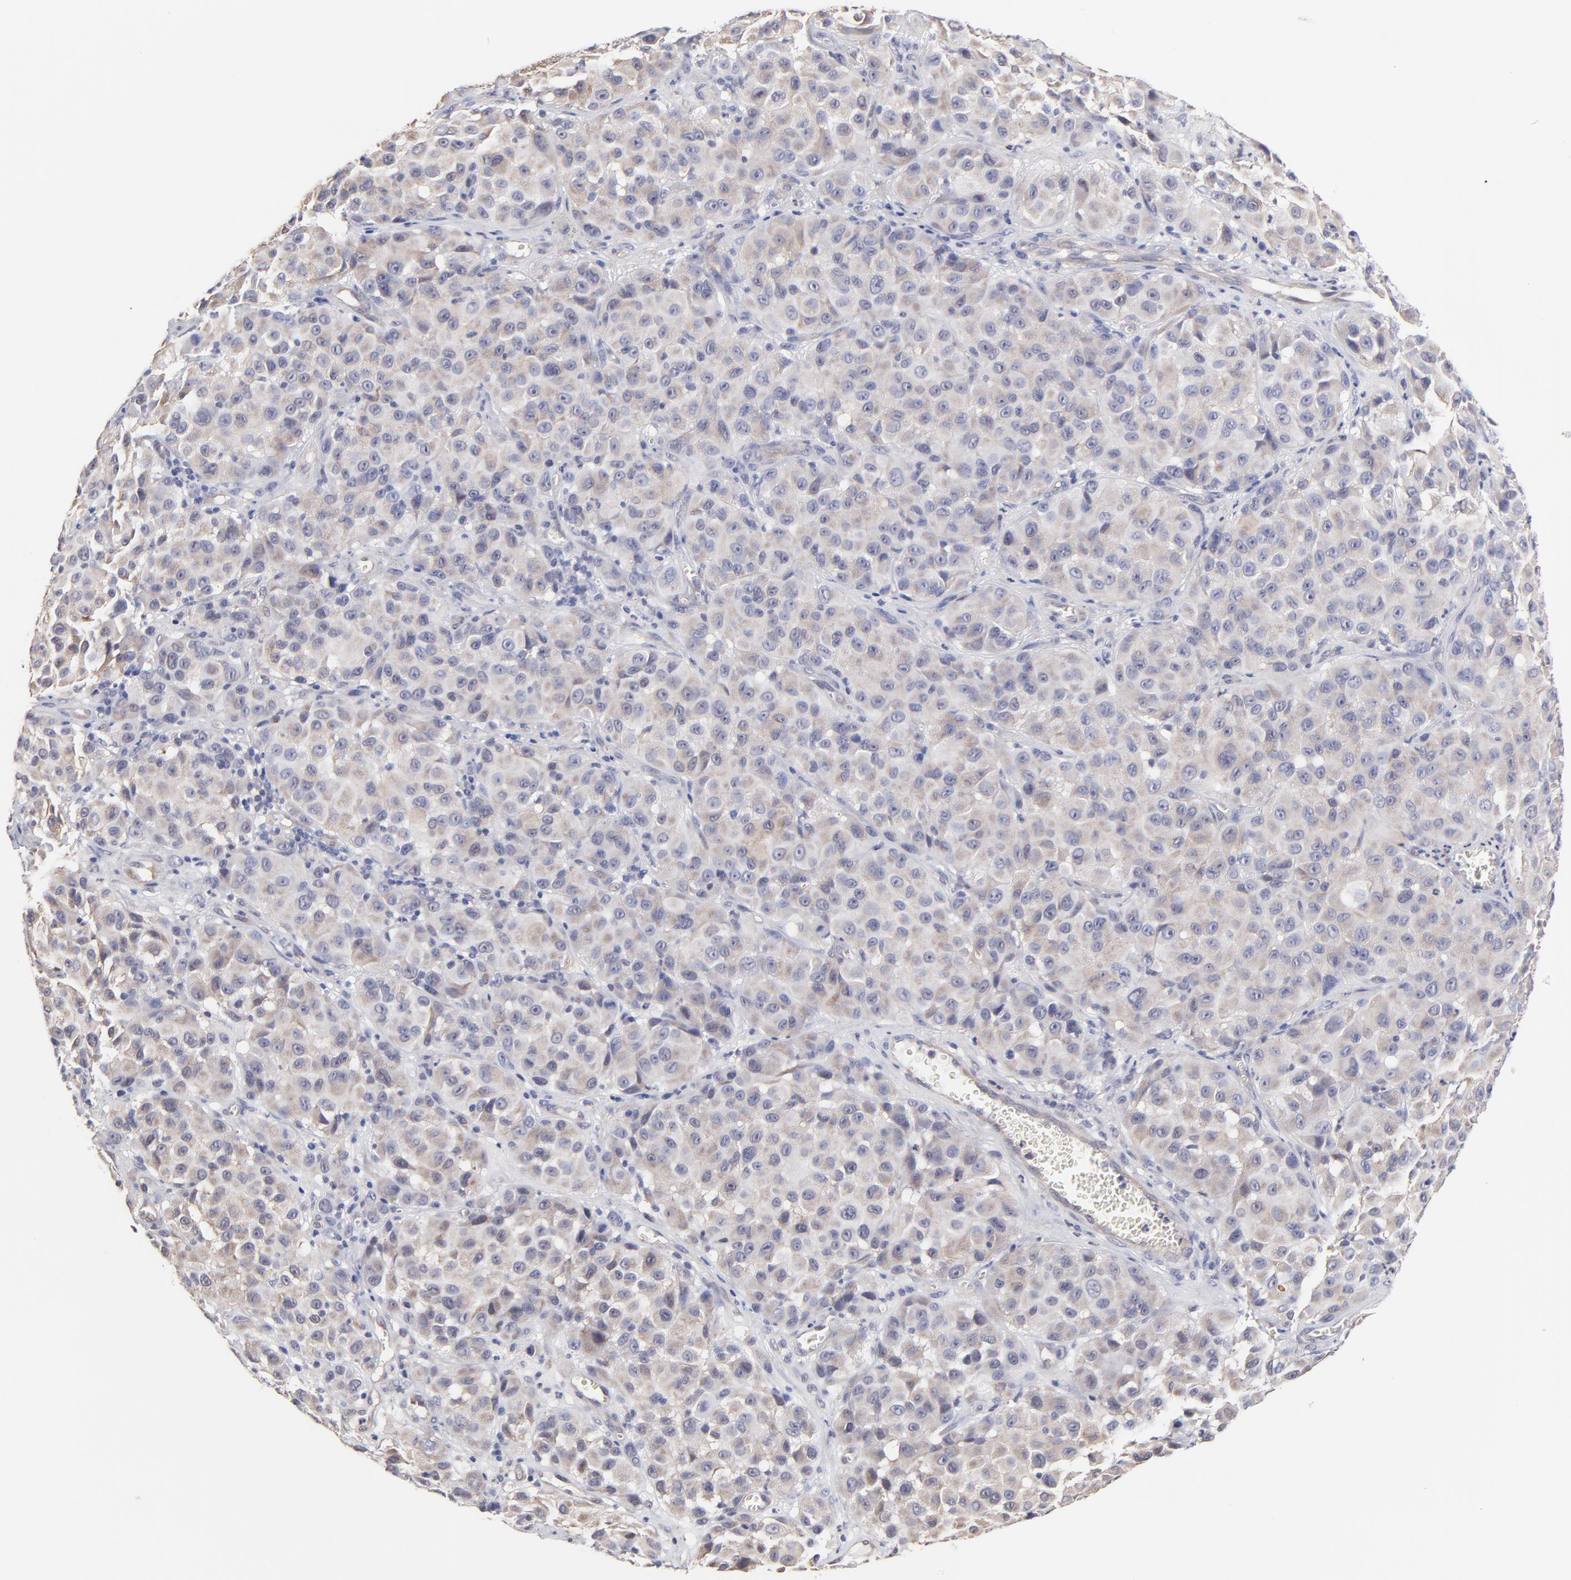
{"staining": {"intensity": "weak", "quantity": ">75%", "location": "cytoplasmic/membranous"}, "tissue": "melanoma", "cell_type": "Tumor cells", "image_type": "cancer", "snomed": [{"axis": "morphology", "description": "Malignant melanoma, NOS"}, {"axis": "topography", "description": "Skin"}], "caption": "Melanoma was stained to show a protein in brown. There is low levels of weak cytoplasmic/membranous staining in about >75% of tumor cells. (DAB = brown stain, brightfield microscopy at high magnification).", "gene": "ZNF10", "patient": {"sex": "female", "age": 21}}